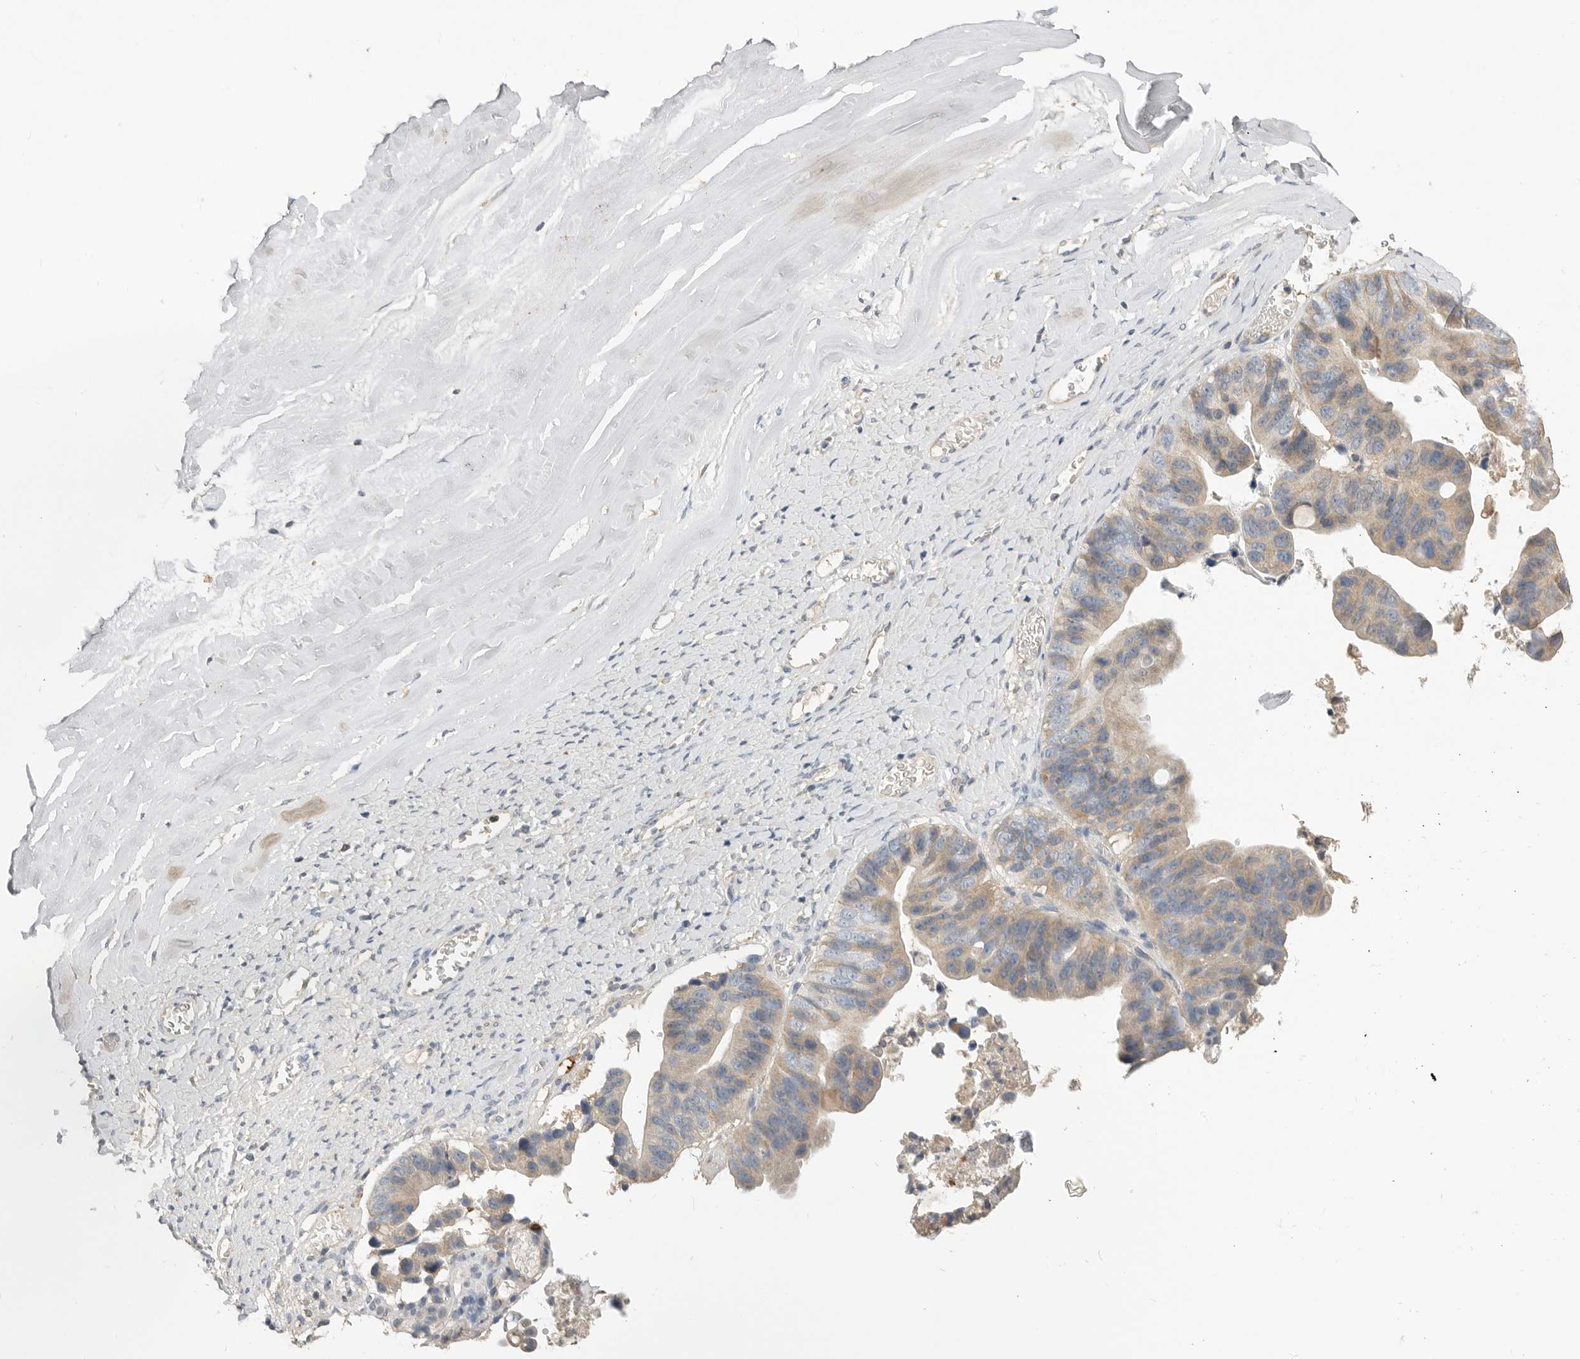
{"staining": {"intensity": "weak", "quantity": ">75%", "location": "cytoplasmic/membranous"}, "tissue": "ovarian cancer", "cell_type": "Tumor cells", "image_type": "cancer", "snomed": [{"axis": "morphology", "description": "Cystadenocarcinoma, mucinous, NOS"}, {"axis": "topography", "description": "Ovary"}], "caption": "This micrograph reveals immunohistochemistry staining of ovarian cancer (mucinous cystadenocarcinoma), with low weak cytoplasmic/membranous positivity in approximately >75% of tumor cells.", "gene": "LTBR", "patient": {"sex": "female", "age": 61}}